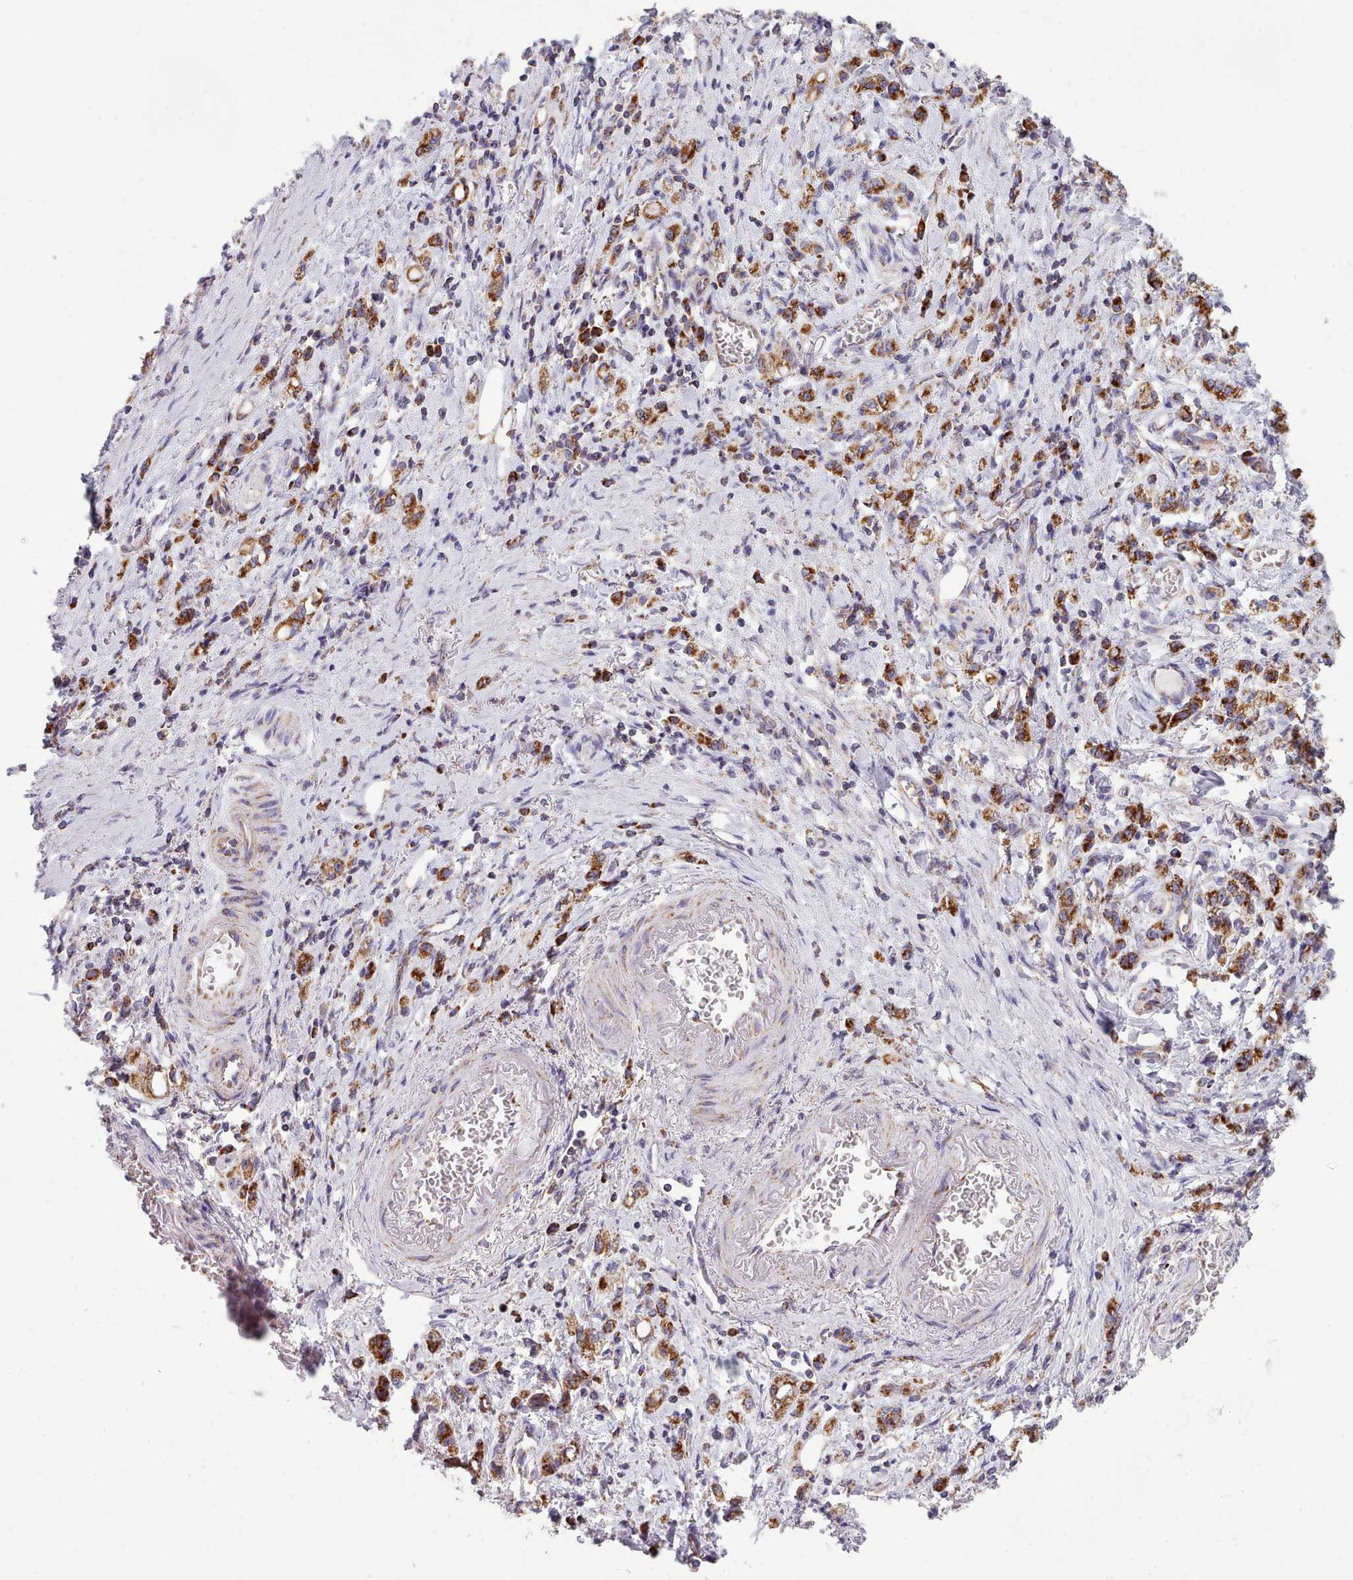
{"staining": {"intensity": "strong", "quantity": ">75%", "location": "cytoplasmic/membranous"}, "tissue": "stomach cancer", "cell_type": "Tumor cells", "image_type": "cancer", "snomed": [{"axis": "morphology", "description": "Adenocarcinoma, NOS"}, {"axis": "topography", "description": "Stomach"}], "caption": "Stomach cancer (adenocarcinoma) stained with a brown dye shows strong cytoplasmic/membranous positive expression in about >75% of tumor cells.", "gene": "SRP54", "patient": {"sex": "male", "age": 77}}